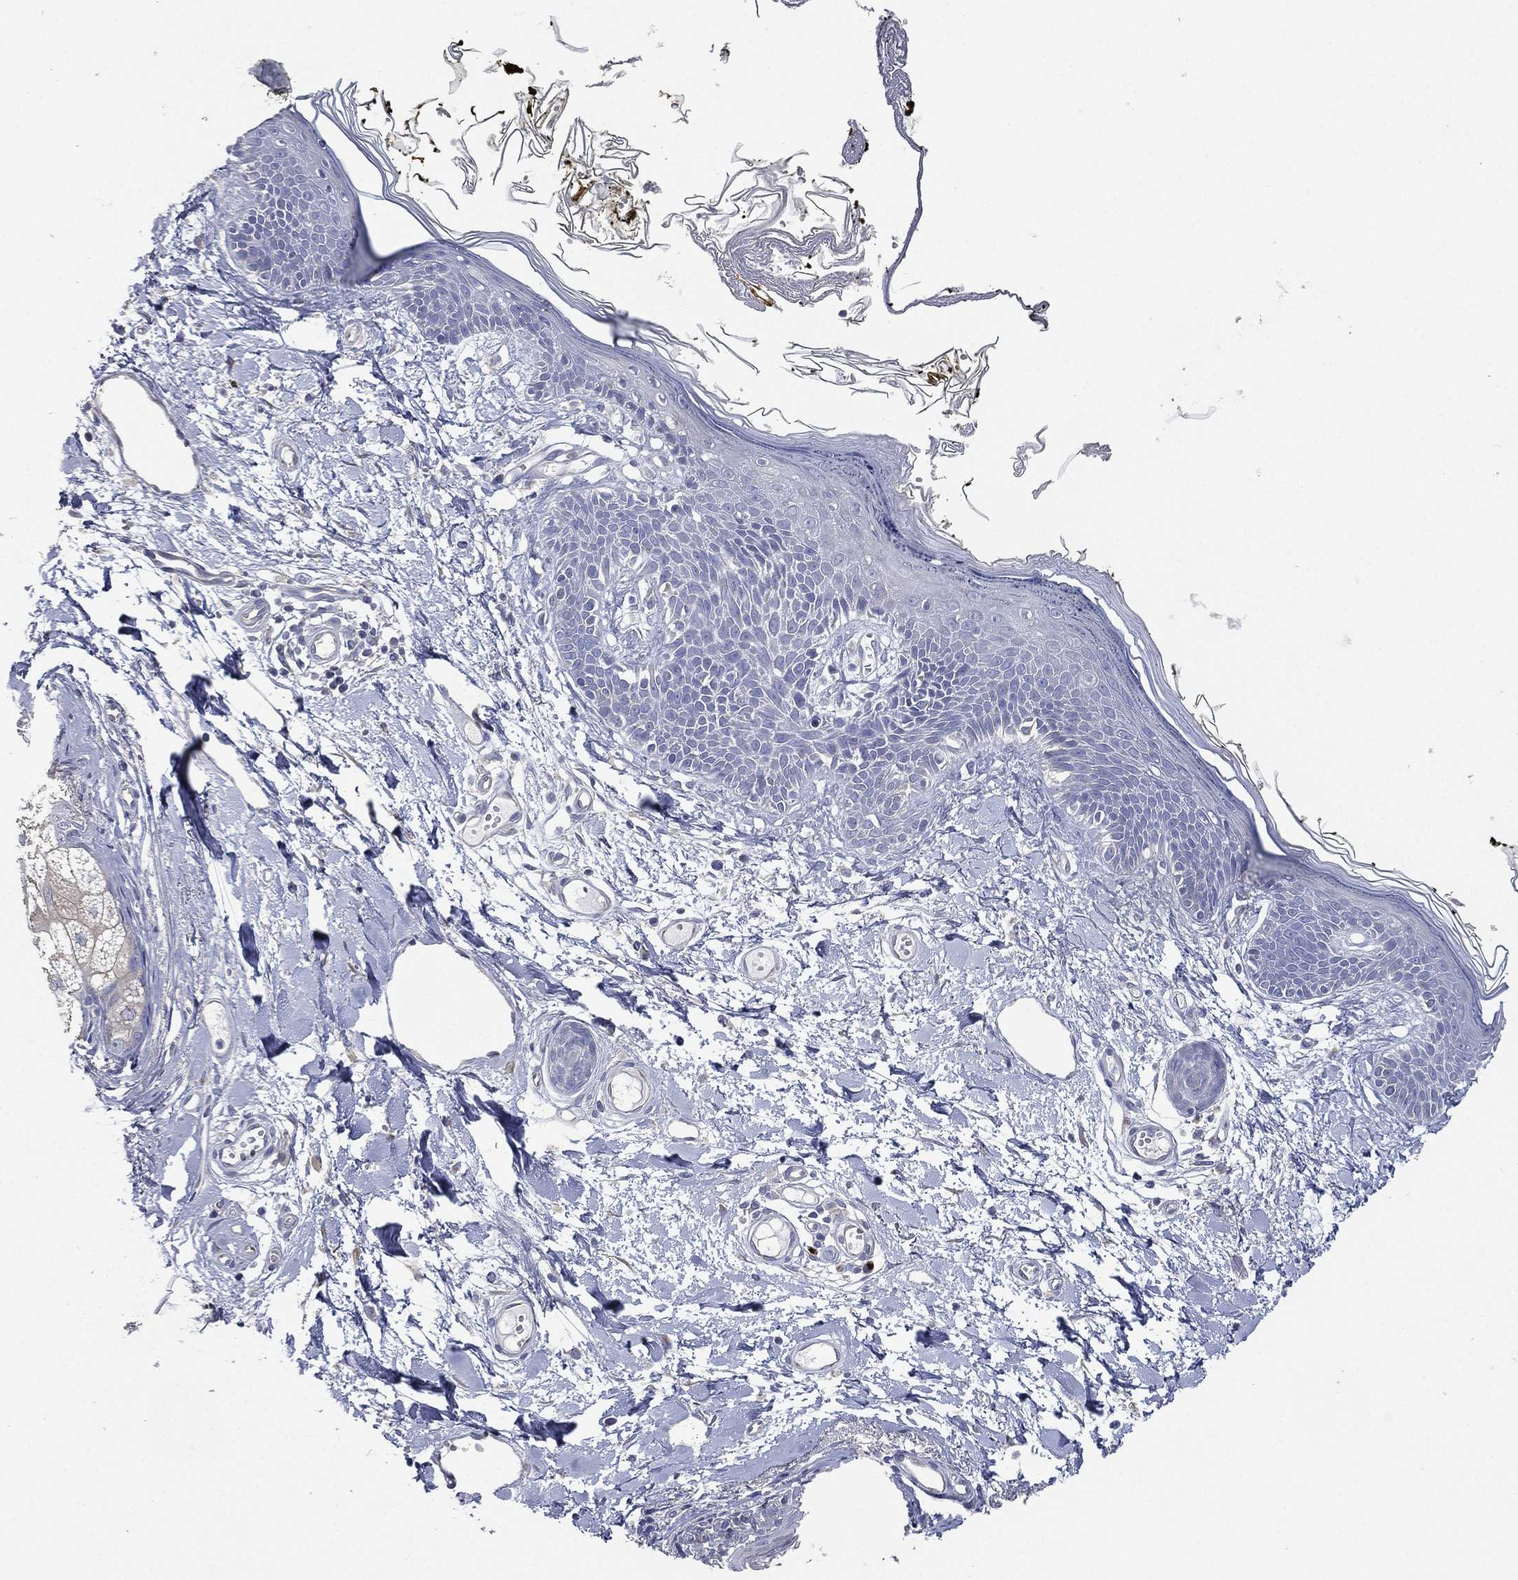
{"staining": {"intensity": "negative", "quantity": "none", "location": "none"}, "tissue": "skin", "cell_type": "Fibroblasts", "image_type": "normal", "snomed": [{"axis": "morphology", "description": "Normal tissue, NOS"}, {"axis": "topography", "description": "Skin"}], "caption": "This image is of normal skin stained with immunohistochemistry to label a protein in brown with the nuclei are counter-stained blue. There is no staining in fibroblasts. (DAB (3,3'-diaminobenzidine) immunohistochemistry with hematoxylin counter stain).", "gene": "ATP8A2", "patient": {"sex": "male", "age": 76}}